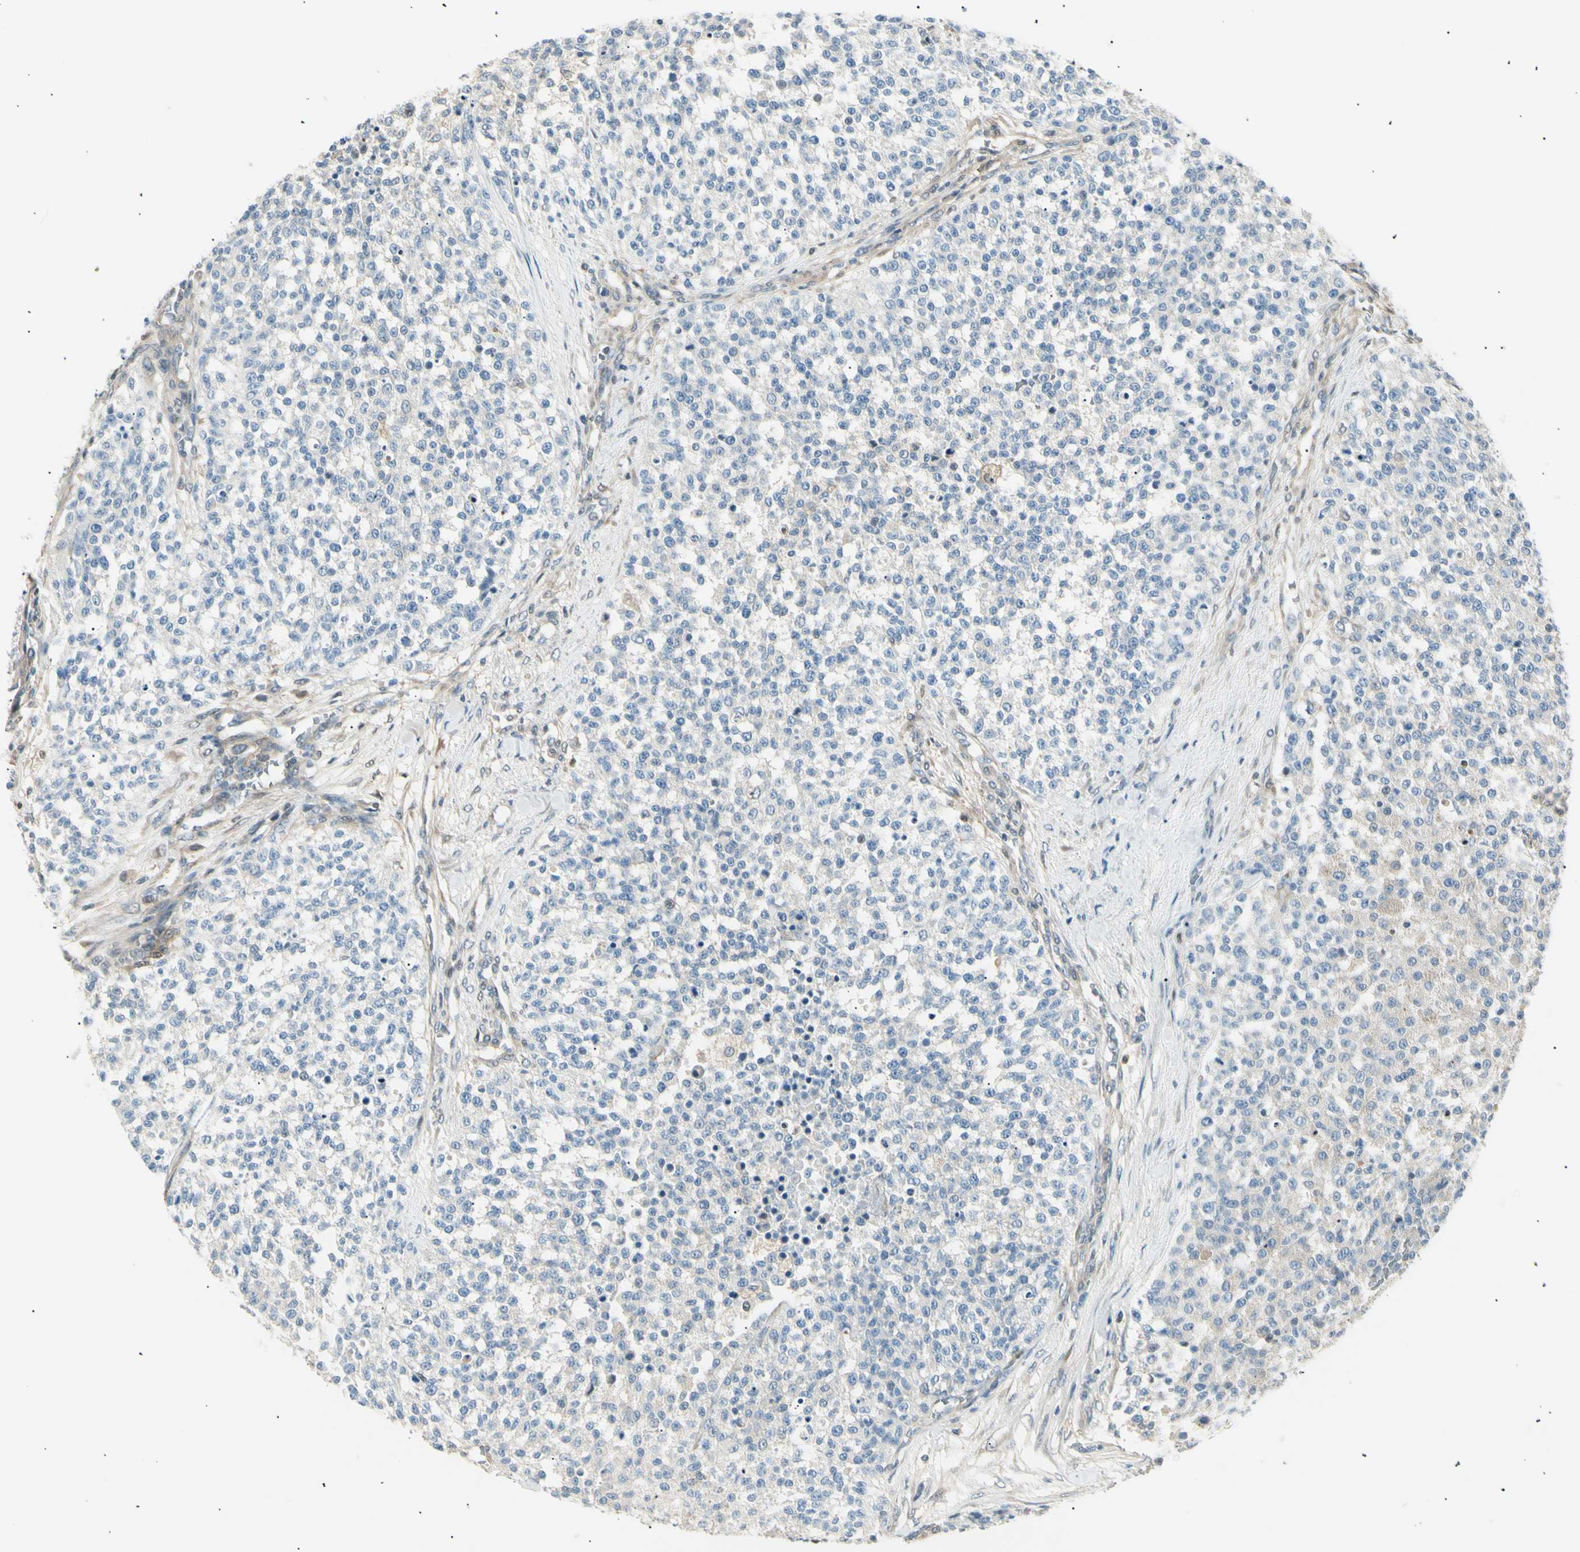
{"staining": {"intensity": "negative", "quantity": "none", "location": "none"}, "tissue": "testis cancer", "cell_type": "Tumor cells", "image_type": "cancer", "snomed": [{"axis": "morphology", "description": "Seminoma, NOS"}, {"axis": "topography", "description": "Testis"}], "caption": "This is an IHC micrograph of human testis cancer. There is no staining in tumor cells.", "gene": "LHPP", "patient": {"sex": "male", "age": 59}}